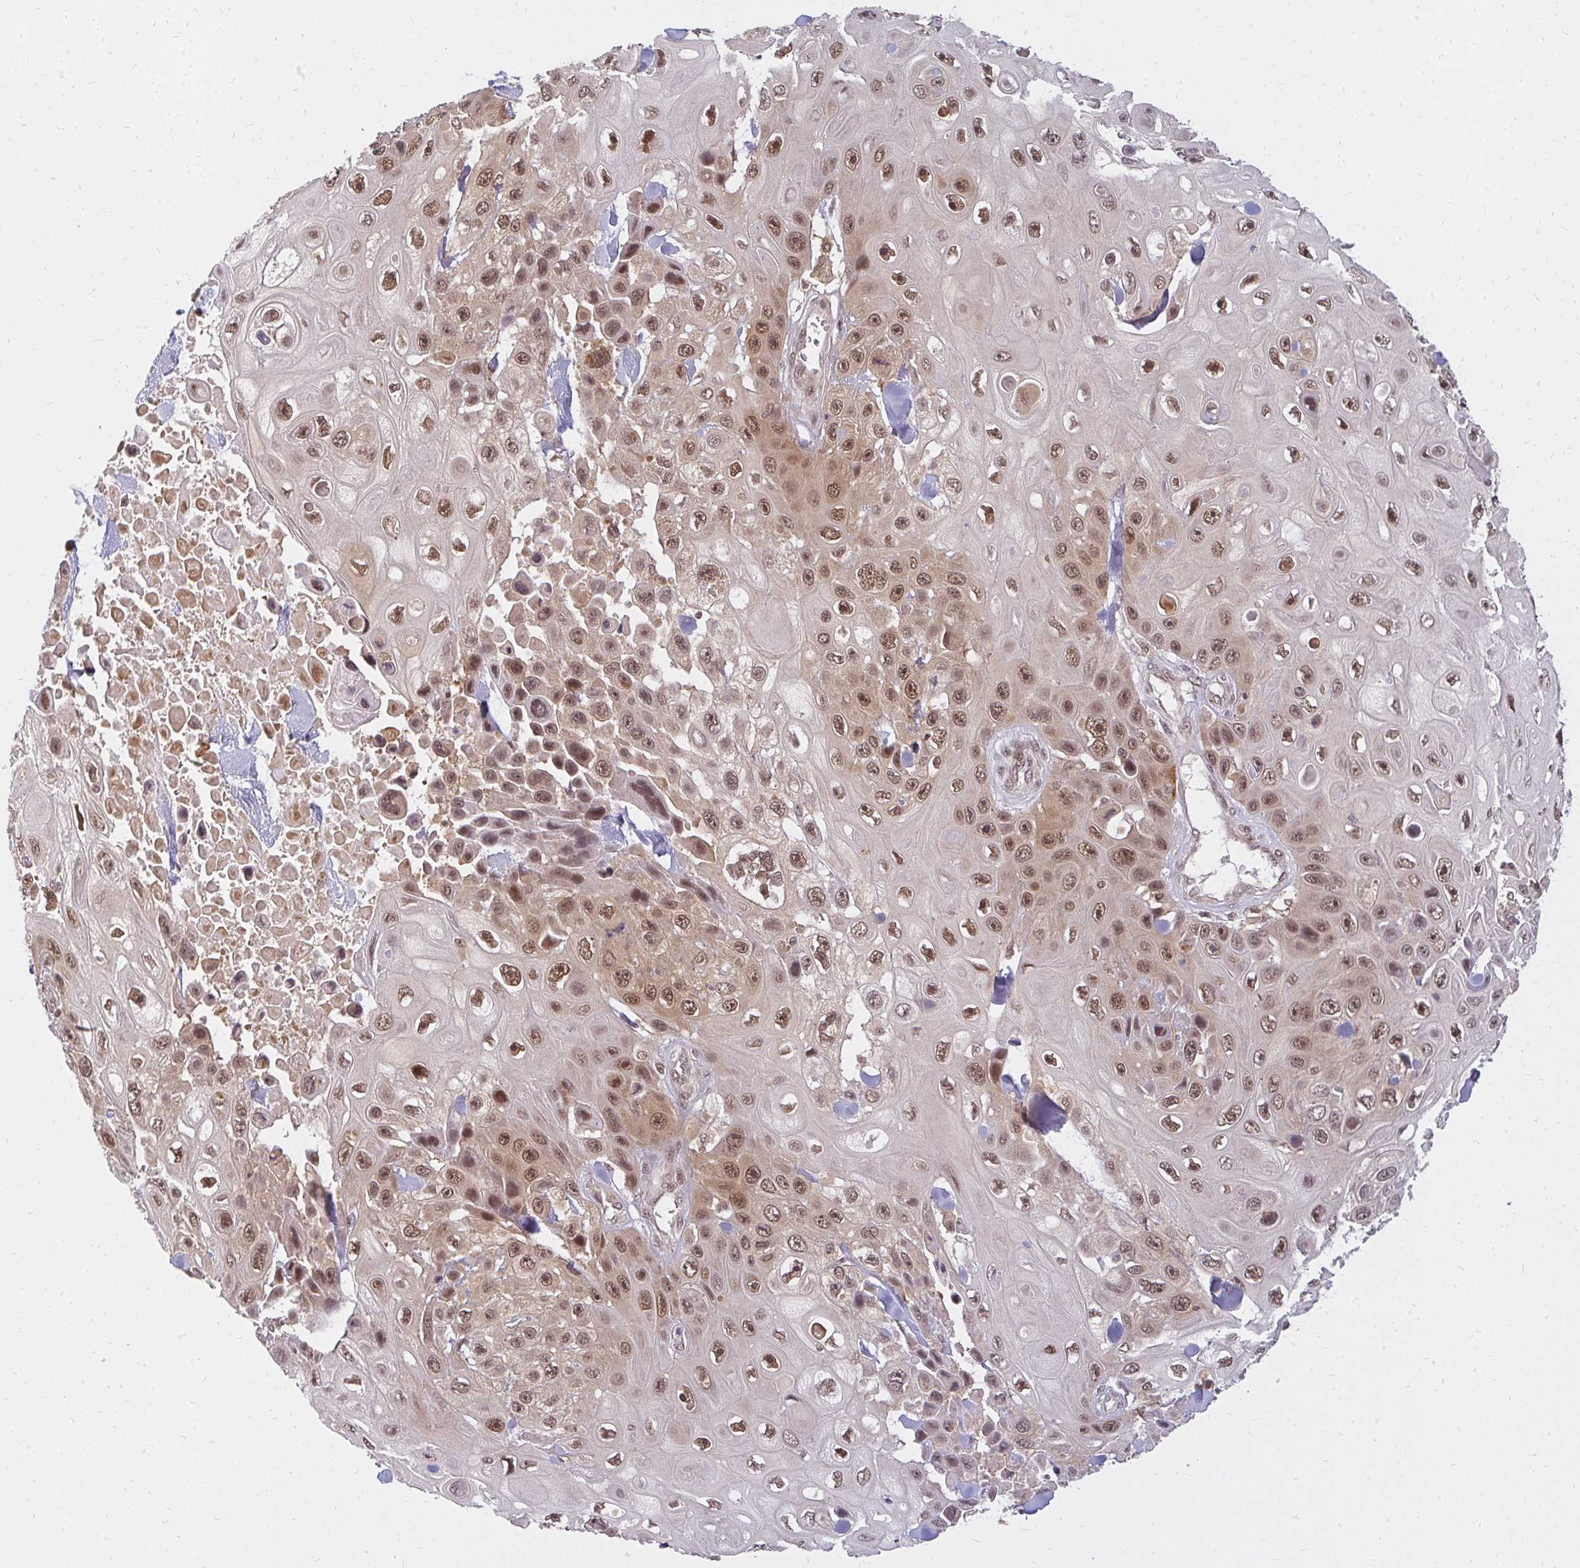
{"staining": {"intensity": "moderate", "quantity": ">75%", "location": "nuclear"}, "tissue": "skin cancer", "cell_type": "Tumor cells", "image_type": "cancer", "snomed": [{"axis": "morphology", "description": "Squamous cell carcinoma, NOS"}, {"axis": "topography", "description": "Skin"}], "caption": "Immunohistochemistry (IHC) histopathology image of neoplastic tissue: human skin cancer stained using immunohistochemistry (IHC) reveals medium levels of moderate protein expression localized specifically in the nuclear of tumor cells, appearing as a nuclear brown color.", "gene": "GTF3C6", "patient": {"sex": "male", "age": 82}}